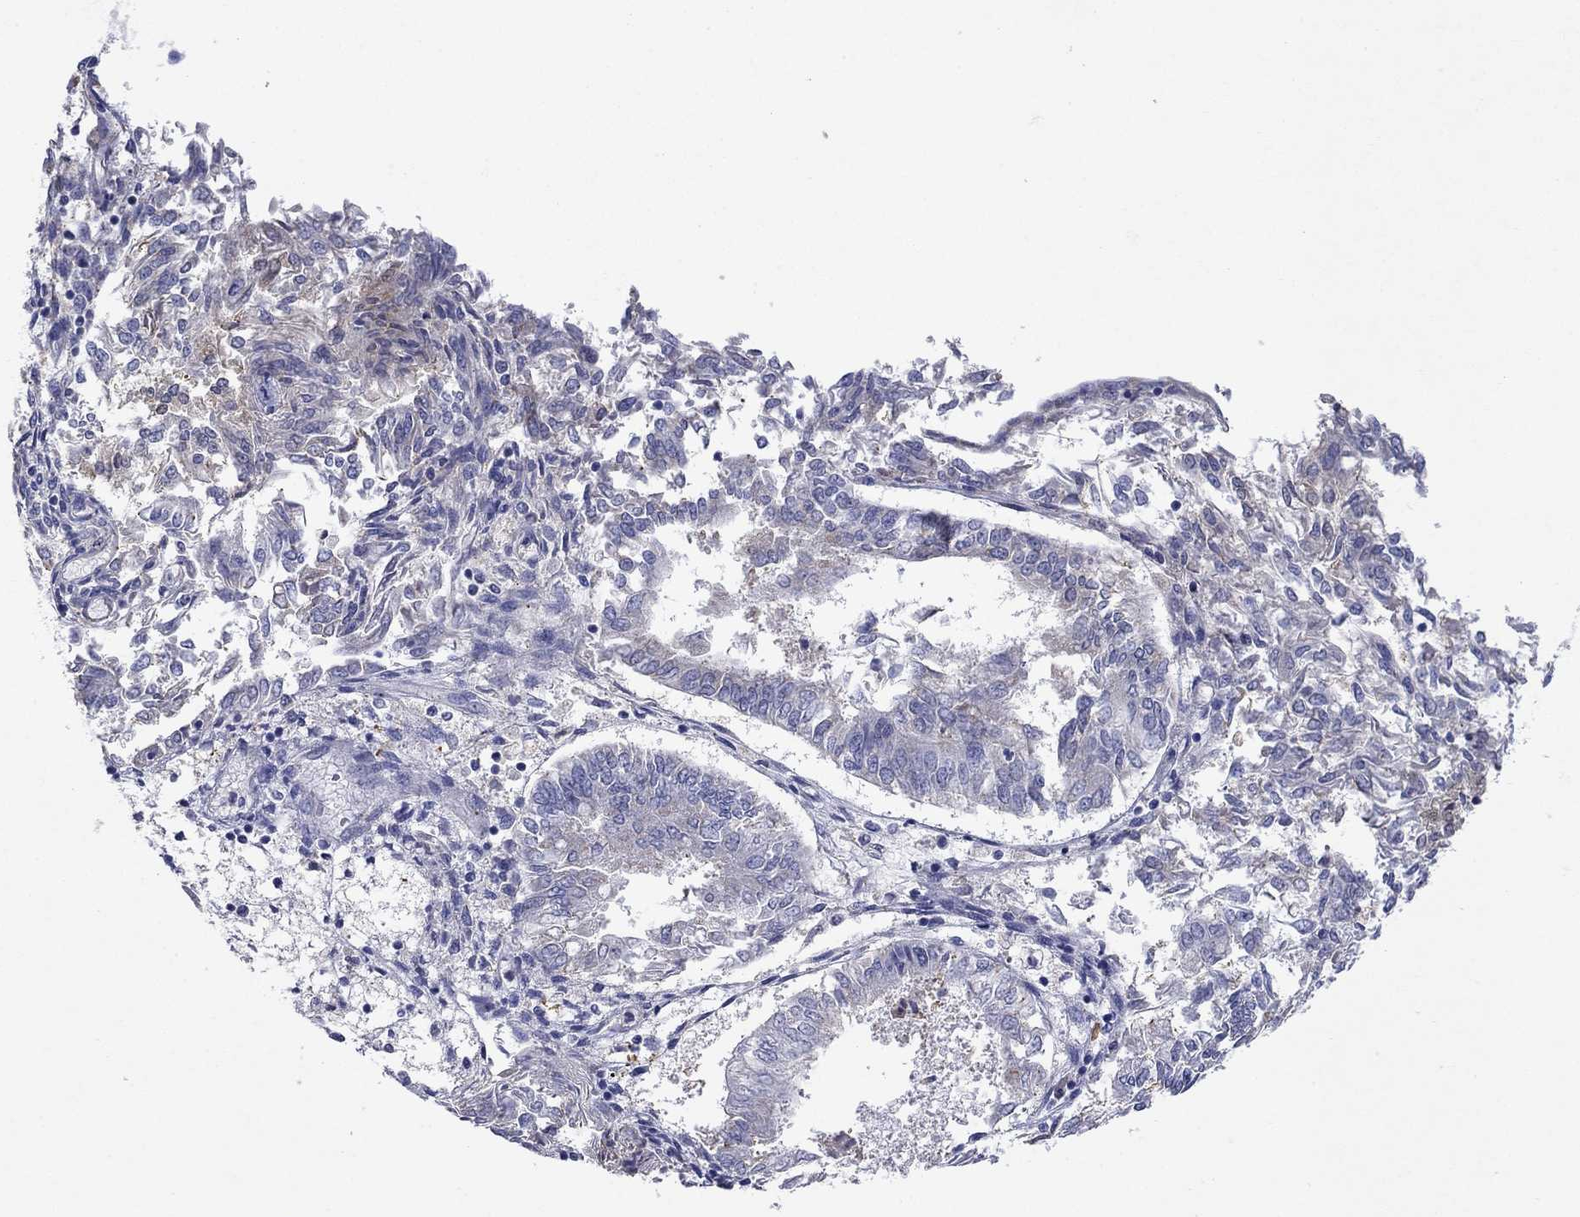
{"staining": {"intensity": "negative", "quantity": "none", "location": "none"}, "tissue": "endometrial cancer", "cell_type": "Tumor cells", "image_type": "cancer", "snomed": [{"axis": "morphology", "description": "Adenocarcinoma, NOS"}, {"axis": "topography", "description": "Endometrium"}], "caption": "Human endometrial cancer stained for a protein using immunohistochemistry (IHC) displays no staining in tumor cells.", "gene": "SULT2B1", "patient": {"sex": "female", "age": 58}}